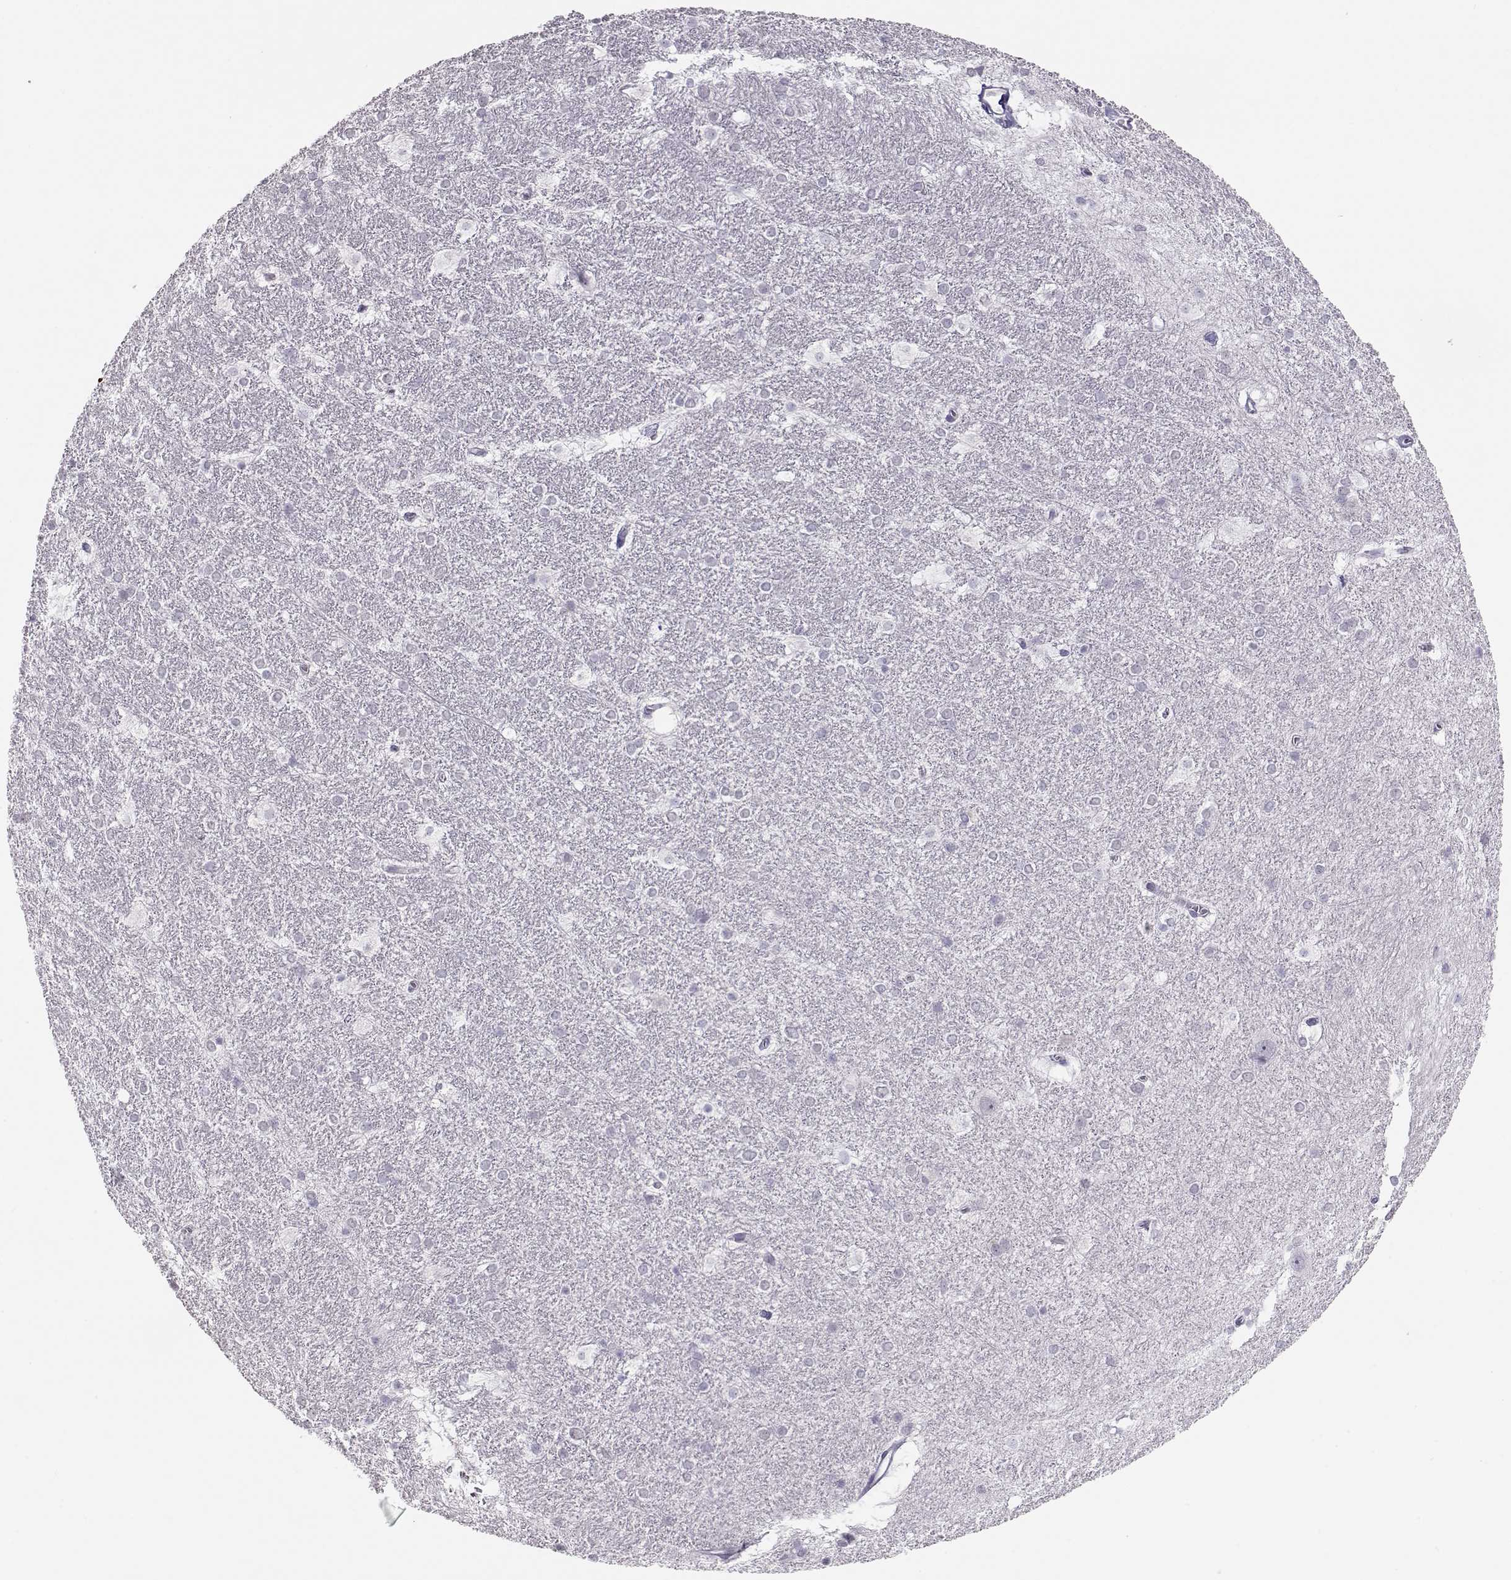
{"staining": {"intensity": "negative", "quantity": "none", "location": "none"}, "tissue": "hippocampus", "cell_type": "Glial cells", "image_type": "normal", "snomed": [{"axis": "morphology", "description": "Normal tissue, NOS"}, {"axis": "topography", "description": "Cerebral cortex"}, {"axis": "topography", "description": "Hippocampus"}], "caption": "This is an immunohistochemistry (IHC) image of normal human hippocampus. There is no expression in glial cells.", "gene": "IMPG1", "patient": {"sex": "female", "age": 19}}